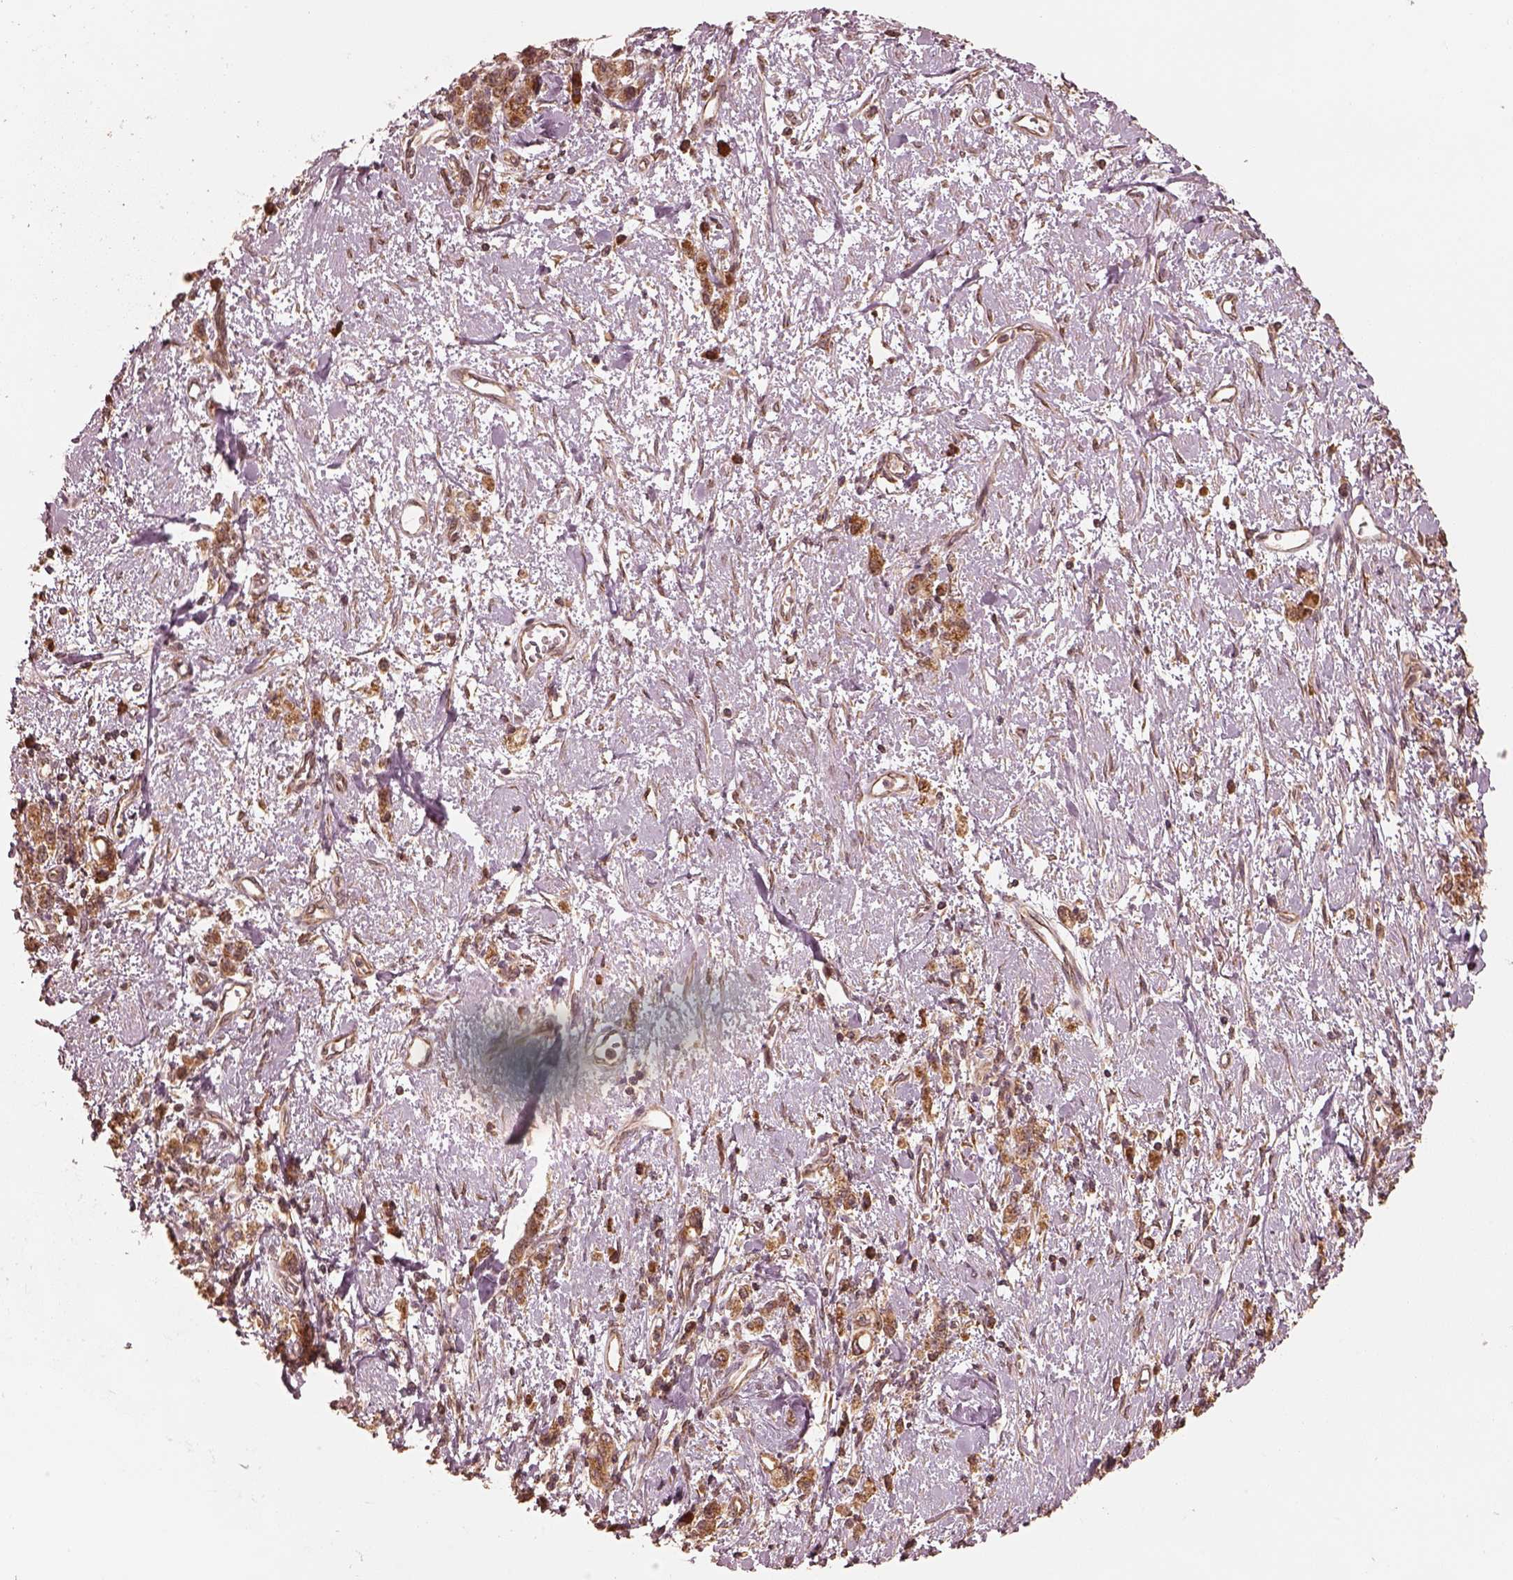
{"staining": {"intensity": "strong", "quantity": ">75%", "location": "cytoplasmic/membranous"}, "tissue": "stomach cancer", "cell_type": "Tumor cells", "image_type": "cancer", "snomed": [{"axis": "morphology", "description": "Adenocarcinoma, NOS"}, {"axis": "topography", "description": "Stomach"}], "caption": "Immunohistochemistry (IHC) staining of stomach cancer, which displays high levels of strong cytoplasmic/membranous staining in approximately >75% of tumor cells indicating strong cytoplasmic/membranous protein expression. The staining was performed using DAB (brown) for protein detection and nuclei were counterstained in hematoxylin (blue).", "gene": "DNAJC25", "patient": {"sex": "male", "age": 77}}